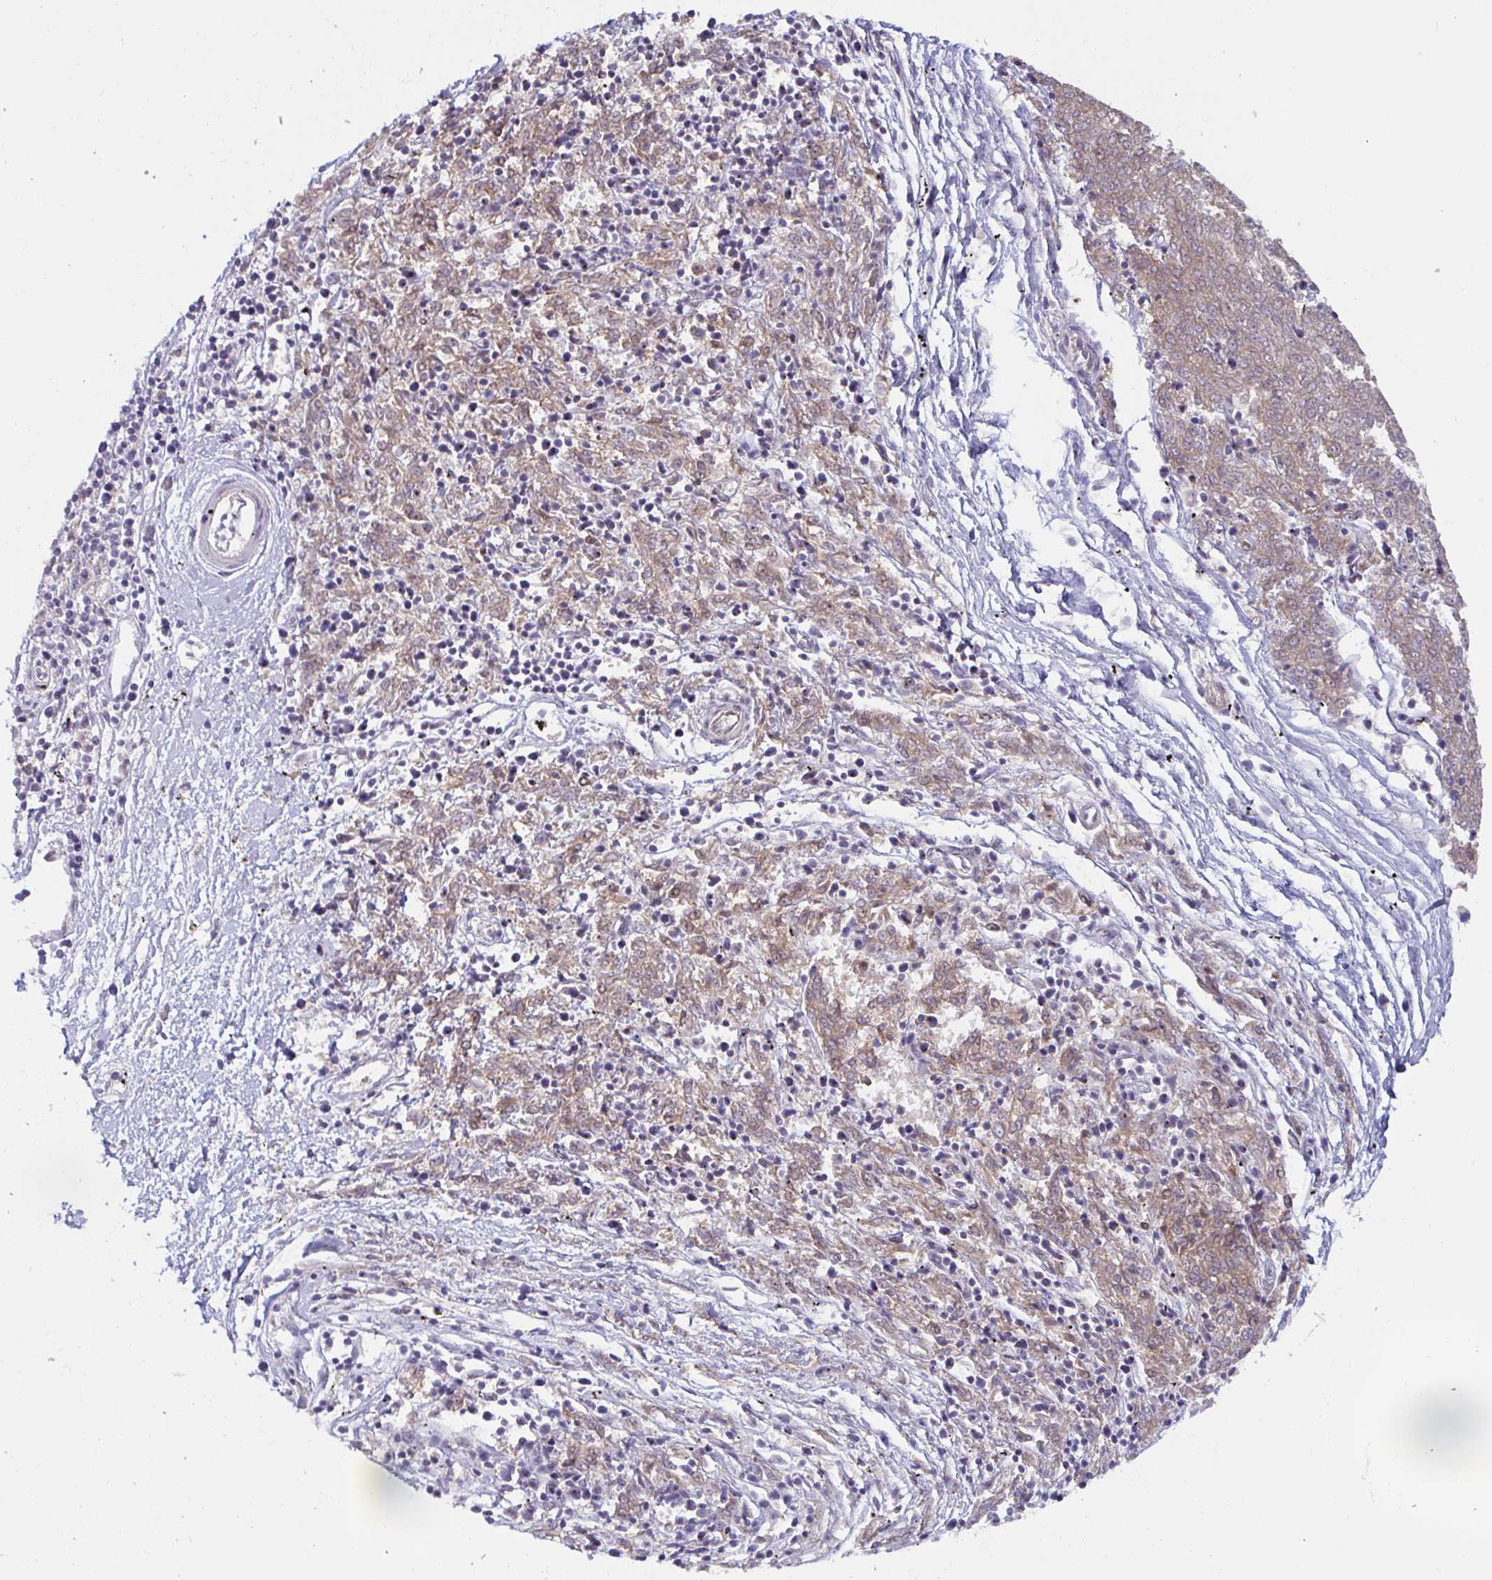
{"staining": {"intensity": "moderate", "quantity": ">75%", "location": "cytoplasmic/membranous"}, "tissue": "melanoma", "cell_type": "Tumor cells", "image_type": "cancer", "snomed": [{"axis": "morphology", "description": "Malignant melanoma, NOS"}, {"axis": "topography", "description": "Skin"}], "caption": "Immunohistochemical staining of human melanoma shows medium levels of moderate cytoplasmic/membranous positivity in about >75% of tumor cells. The protein is shown in brown color, while the nuclei are stained blue.", "gene": "GSTM1", "patient": {"sex": "female", "age": 72}}